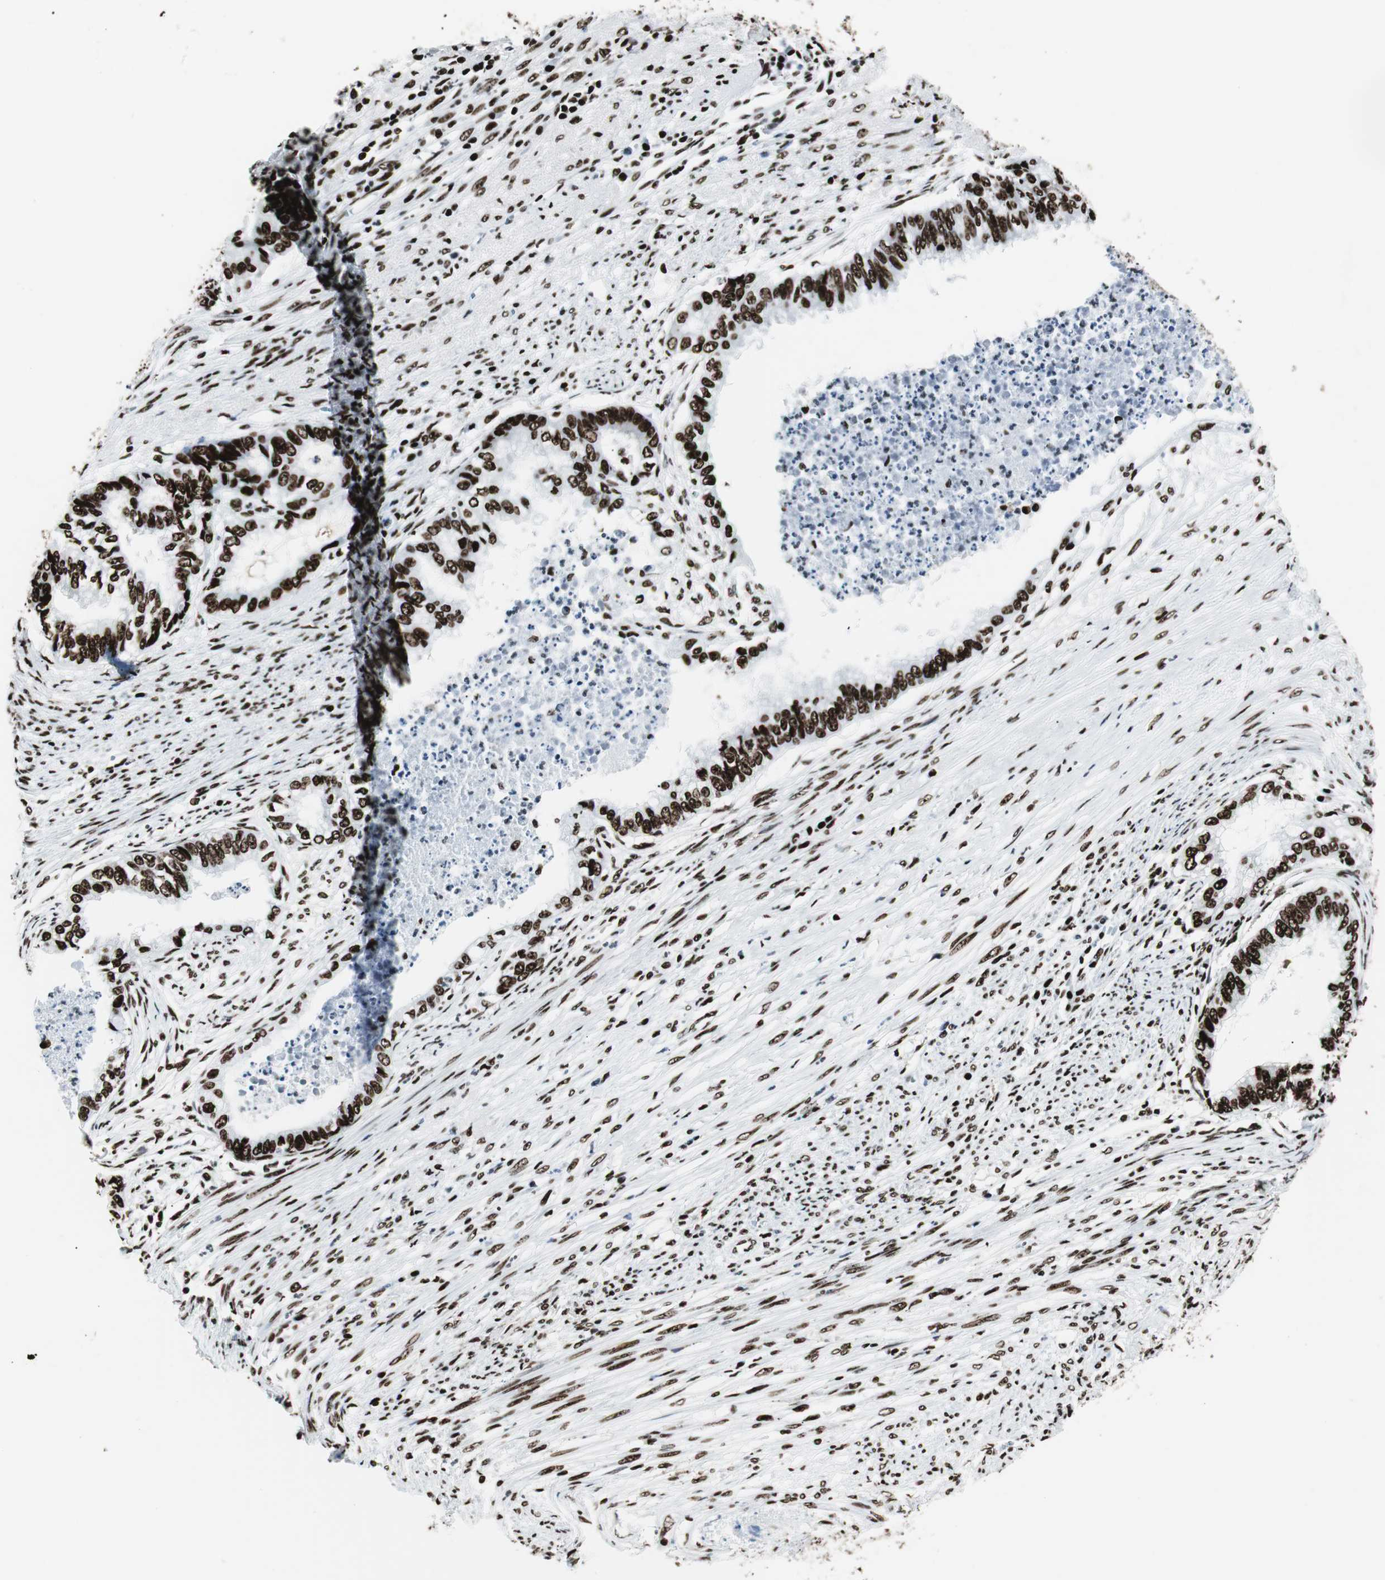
{"staining": {"intensity": "strong", "quantity": ">75%", "location": "cytoplasmic/membranous,nuclear"}, "tissue": "endometrial cancer", "cell_type": "Tumor cells", "image_type": "cancer", "snomed": [{"axis": "morphology", "description": "Adenocarcinoma, NOS"}, {"axis": "topography", "description": "Endometrium"}], "caption": "Endometrial adenocarcinoma tissue reveals strong cytoplasmic/membranous and nuclear positivity in approximately >75% of tumor cells", "gene": "NCL", "patient": {"sex": "female", "age": 79}}